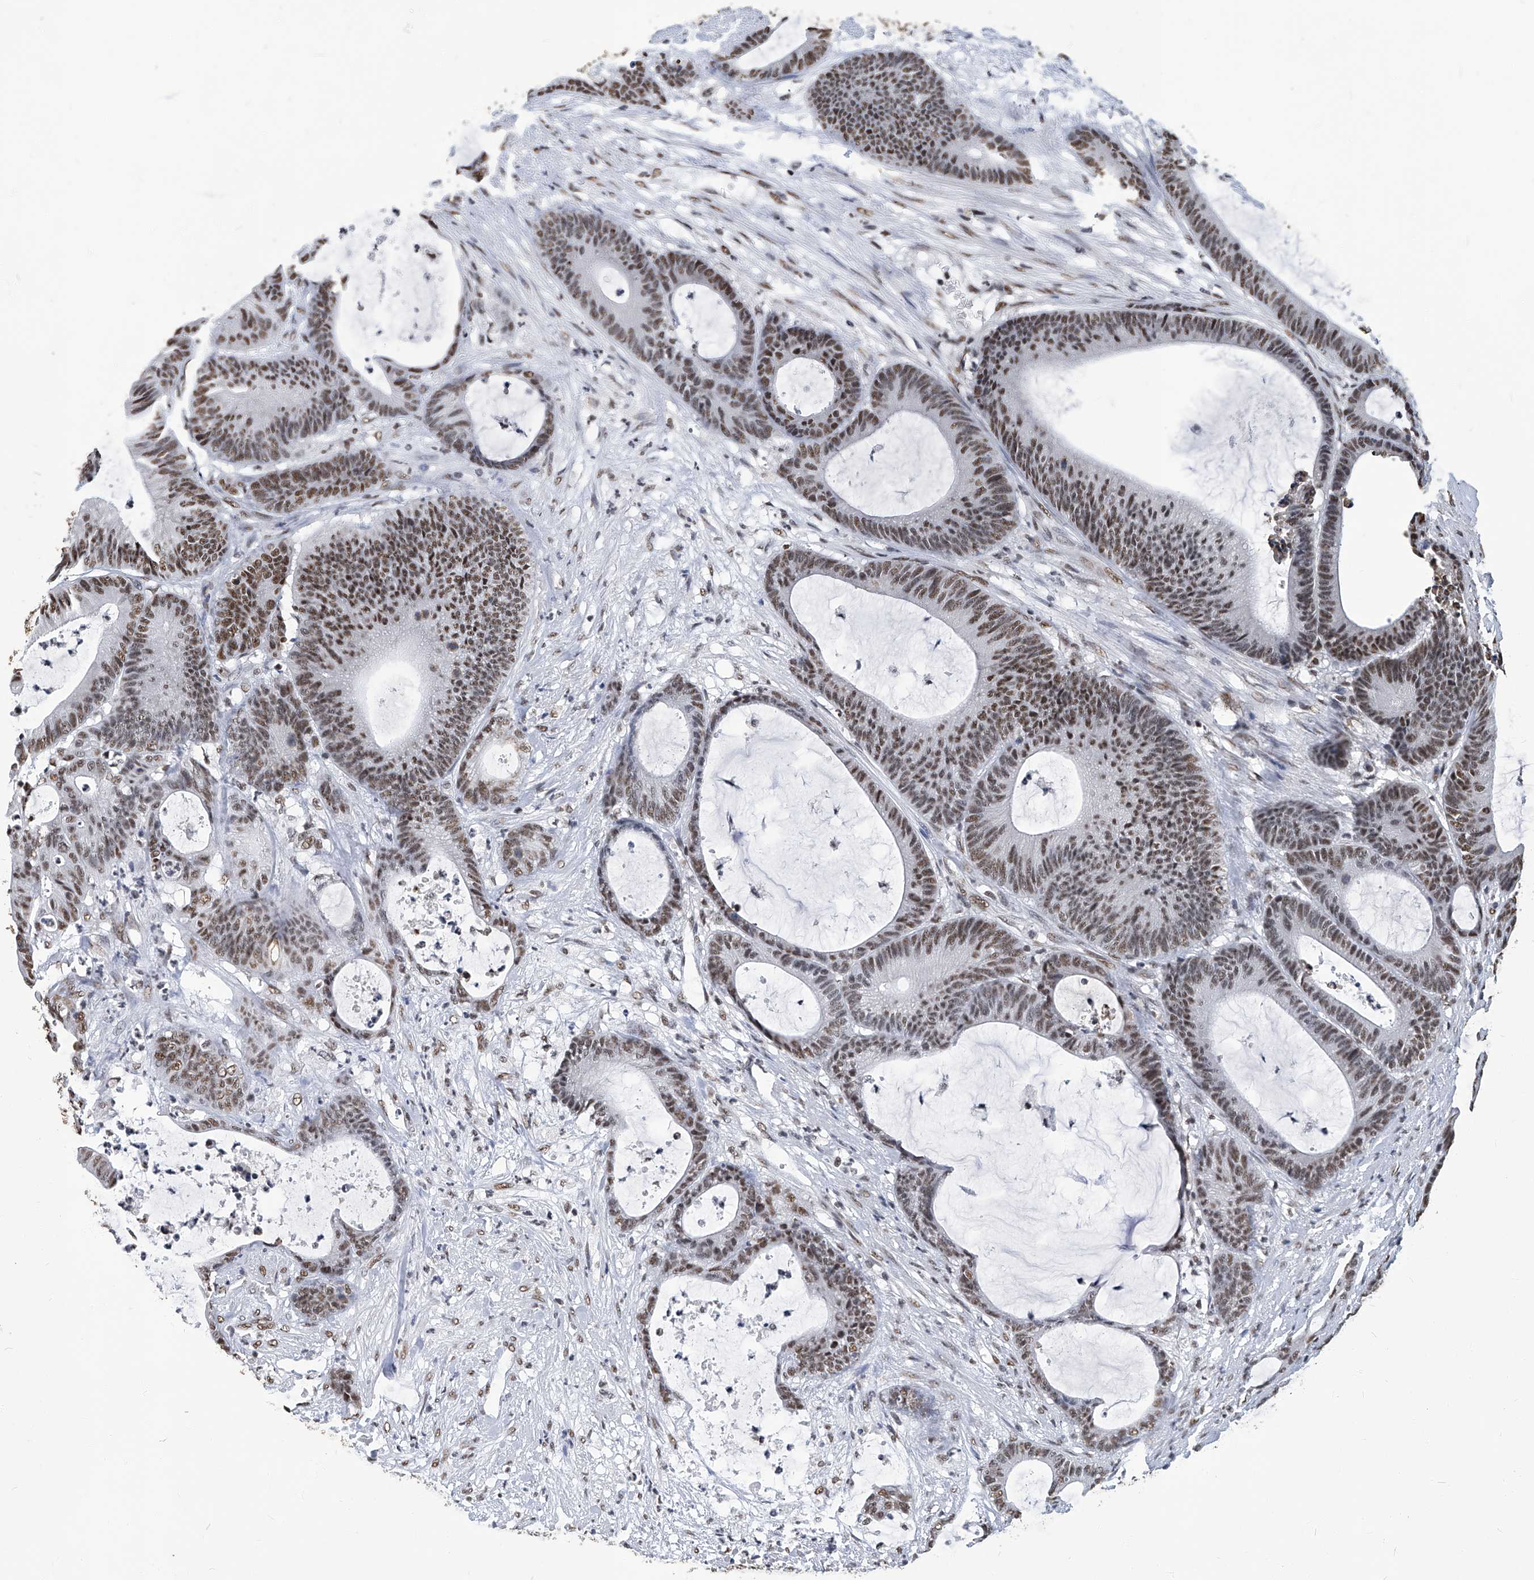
{"staining": {"intensity": "moderate", "quantity": "25%-75%", "location": "nuclear"}, "tissue": "colorectal cancer", "cell_type": "Tumor cells", "image_type": "cancer", "snomed": [{"axis": "morphology", "description": "Adenocarcinoma, NOS"}, {"axis": "topography", "description": "Colon"}], "caption": "Human colorectal cancer stained with a protein marker displays moderate staining in tumor cells.", "gene": "HBP1", "patient": {"sex": "female", "age": 84}}